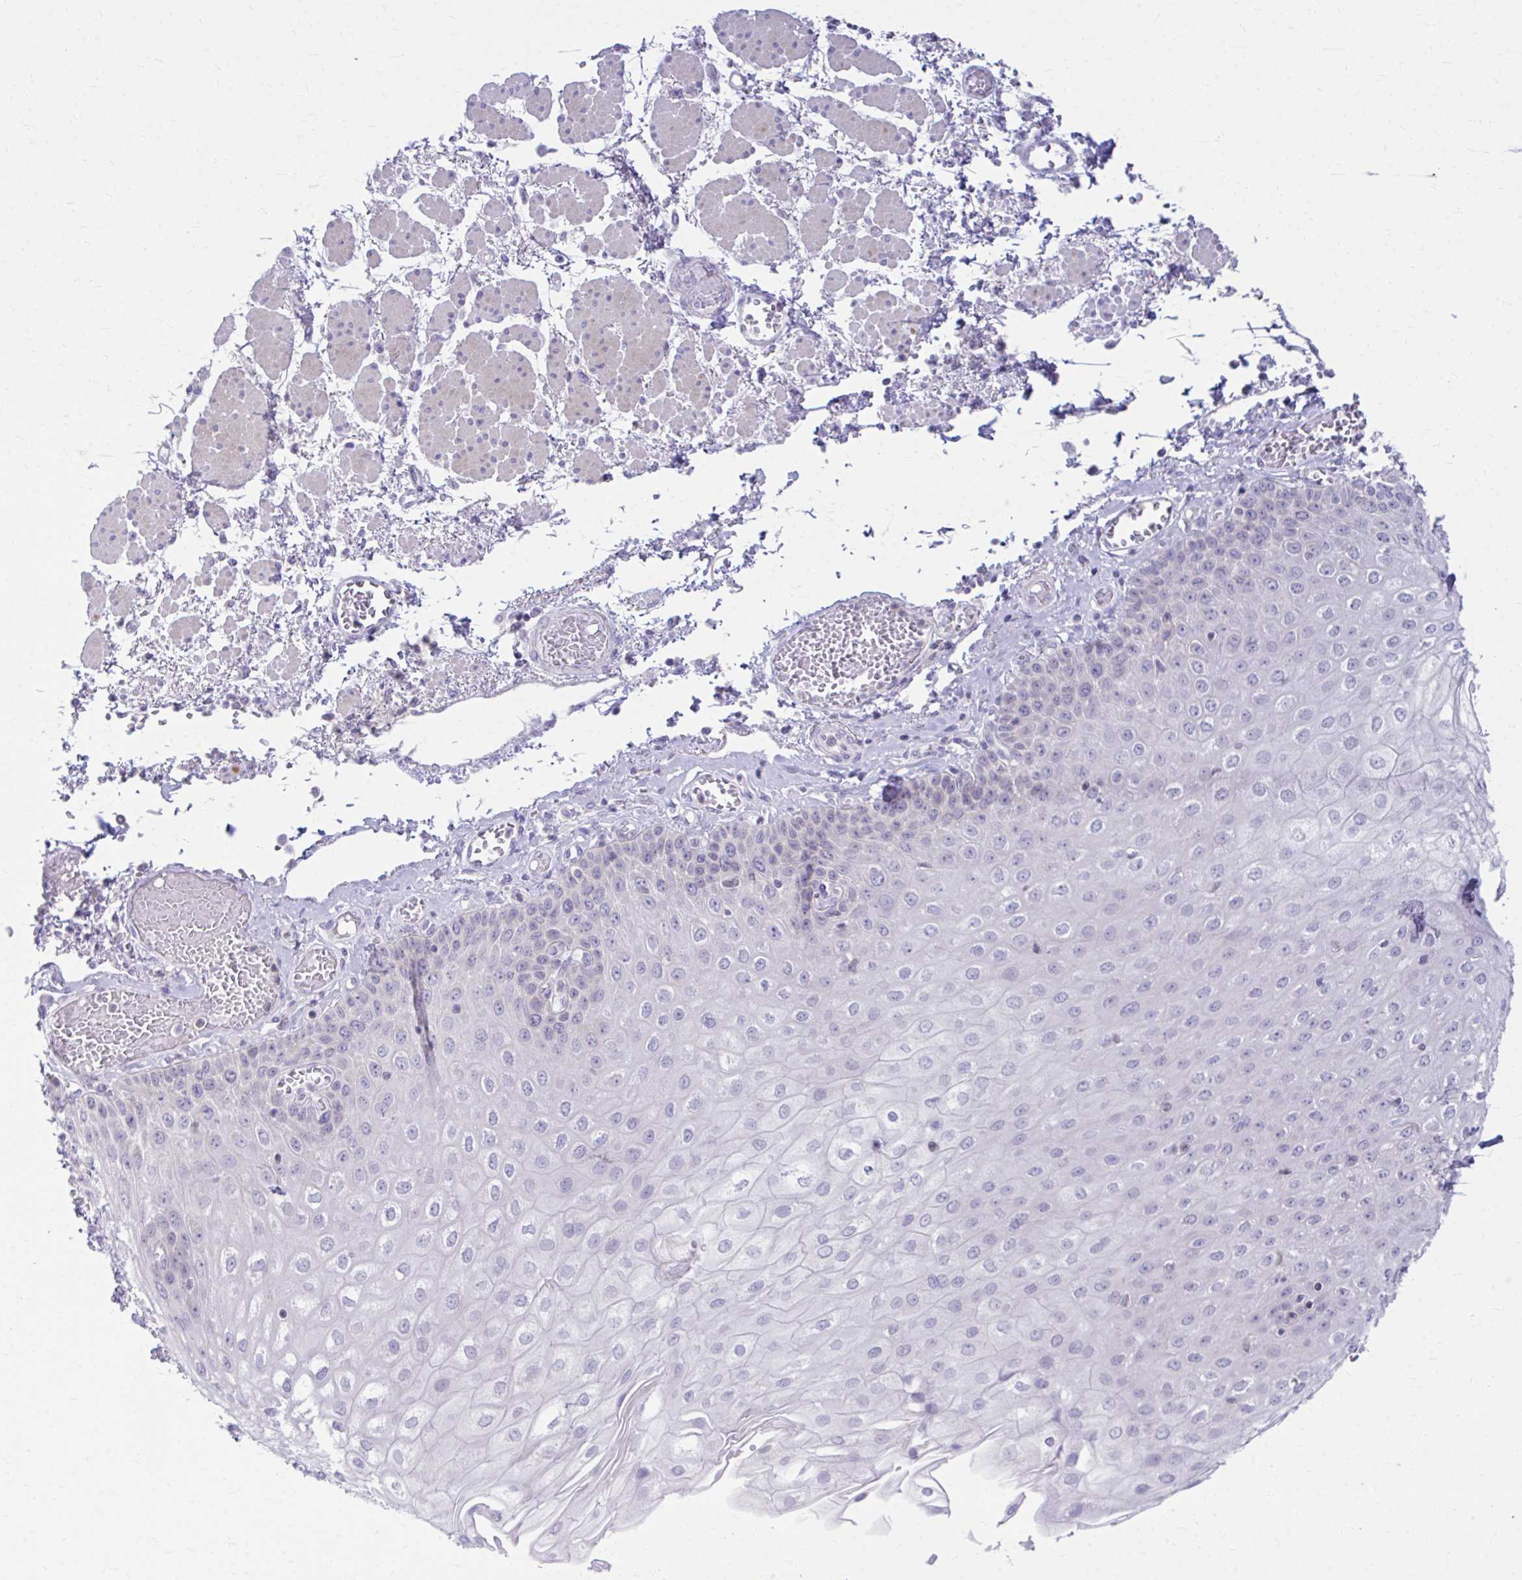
{"staining": {"intensity": "negative", "quantity": "none", "location": "none"}, "tissue": "esophagus", "cell_type": "Squamous epithelial cells", "image_type": "normal", "snomed": [{"axis": "morphology", "description": "Normal tissue, NOS"}, {"axis": "morphology", "description": "Adenocarcinoma, NOS"}, {"axis": "topography", "description": "Esophagus"}], "caption": "Immunohistochemistry (IHC) of normal esophagus displays no expression in squamous epithelial cells. (Brightfield microscopy of DAB immunohistochemistry (IHC) at high magnification).", "gene": "OR7A5", "patient": {"sex": "male", "age": 81}}